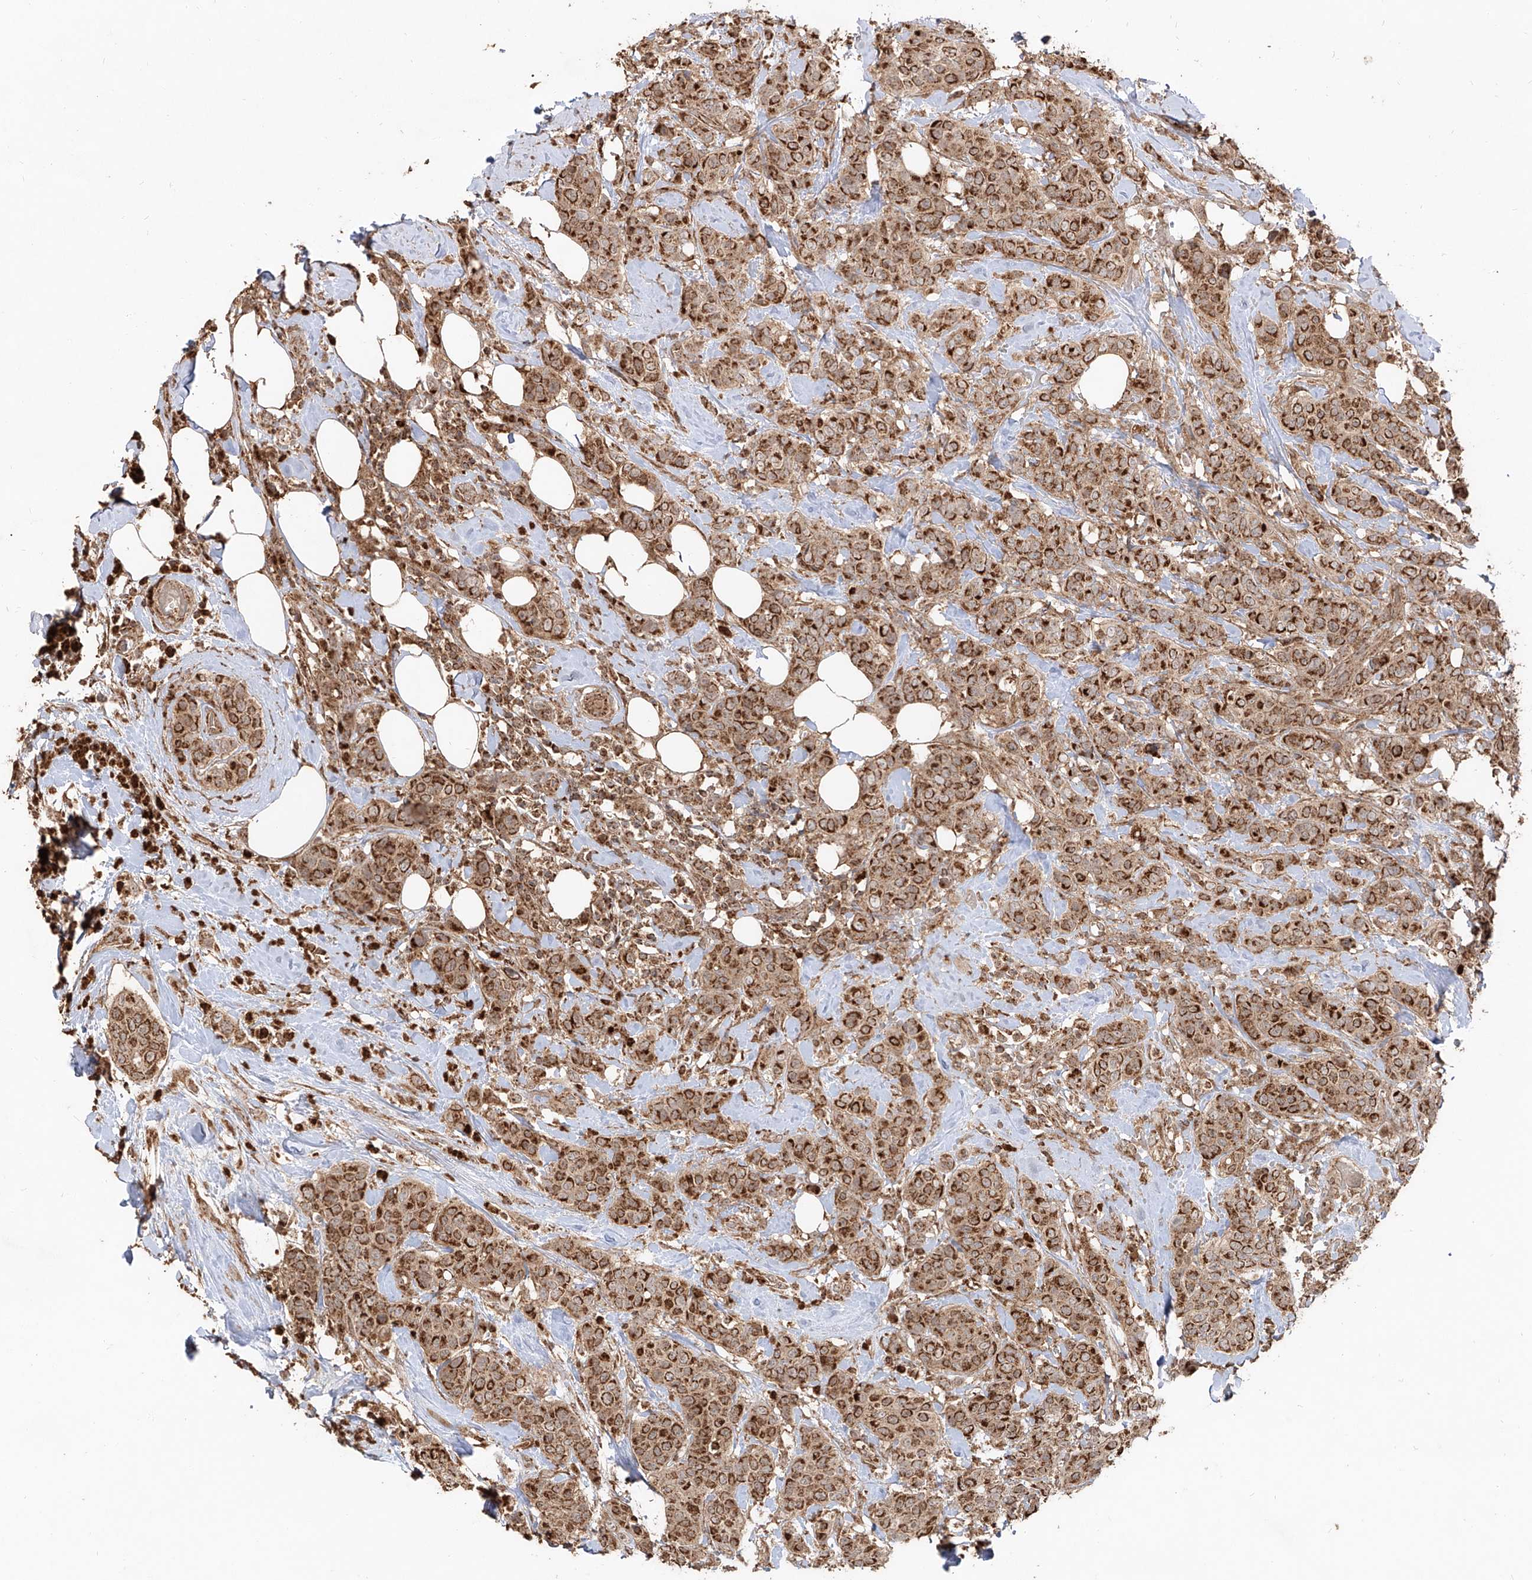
{"staining": {"intensity": "strong", "quantity": ">75%", "location": "cytoplasmic/membranous"}, "tissue": "breast cancer", "cell_type": "Tumor cells", "image_type": "cancer", "snomed": [{"axis": "morphology", "description": "Lobular carcinoma"}, {"axis": "topography", "description": "Breast"}], "caption": "Immunohistochemistry staining of breast cancer, which exhibits high levels of strong cytoplasmic/membranous expression in about >75% of tumor cells indicating strong cytoplasmic/membranous protein positivity. The staining was performed using DAB (3,3'-diaminobenzidine) (brown) for protein detection and nuclei were counterstained in hematoxylin (blue).", "gene": "AIM2", "patient": {"sex": "female", "age": 51}}